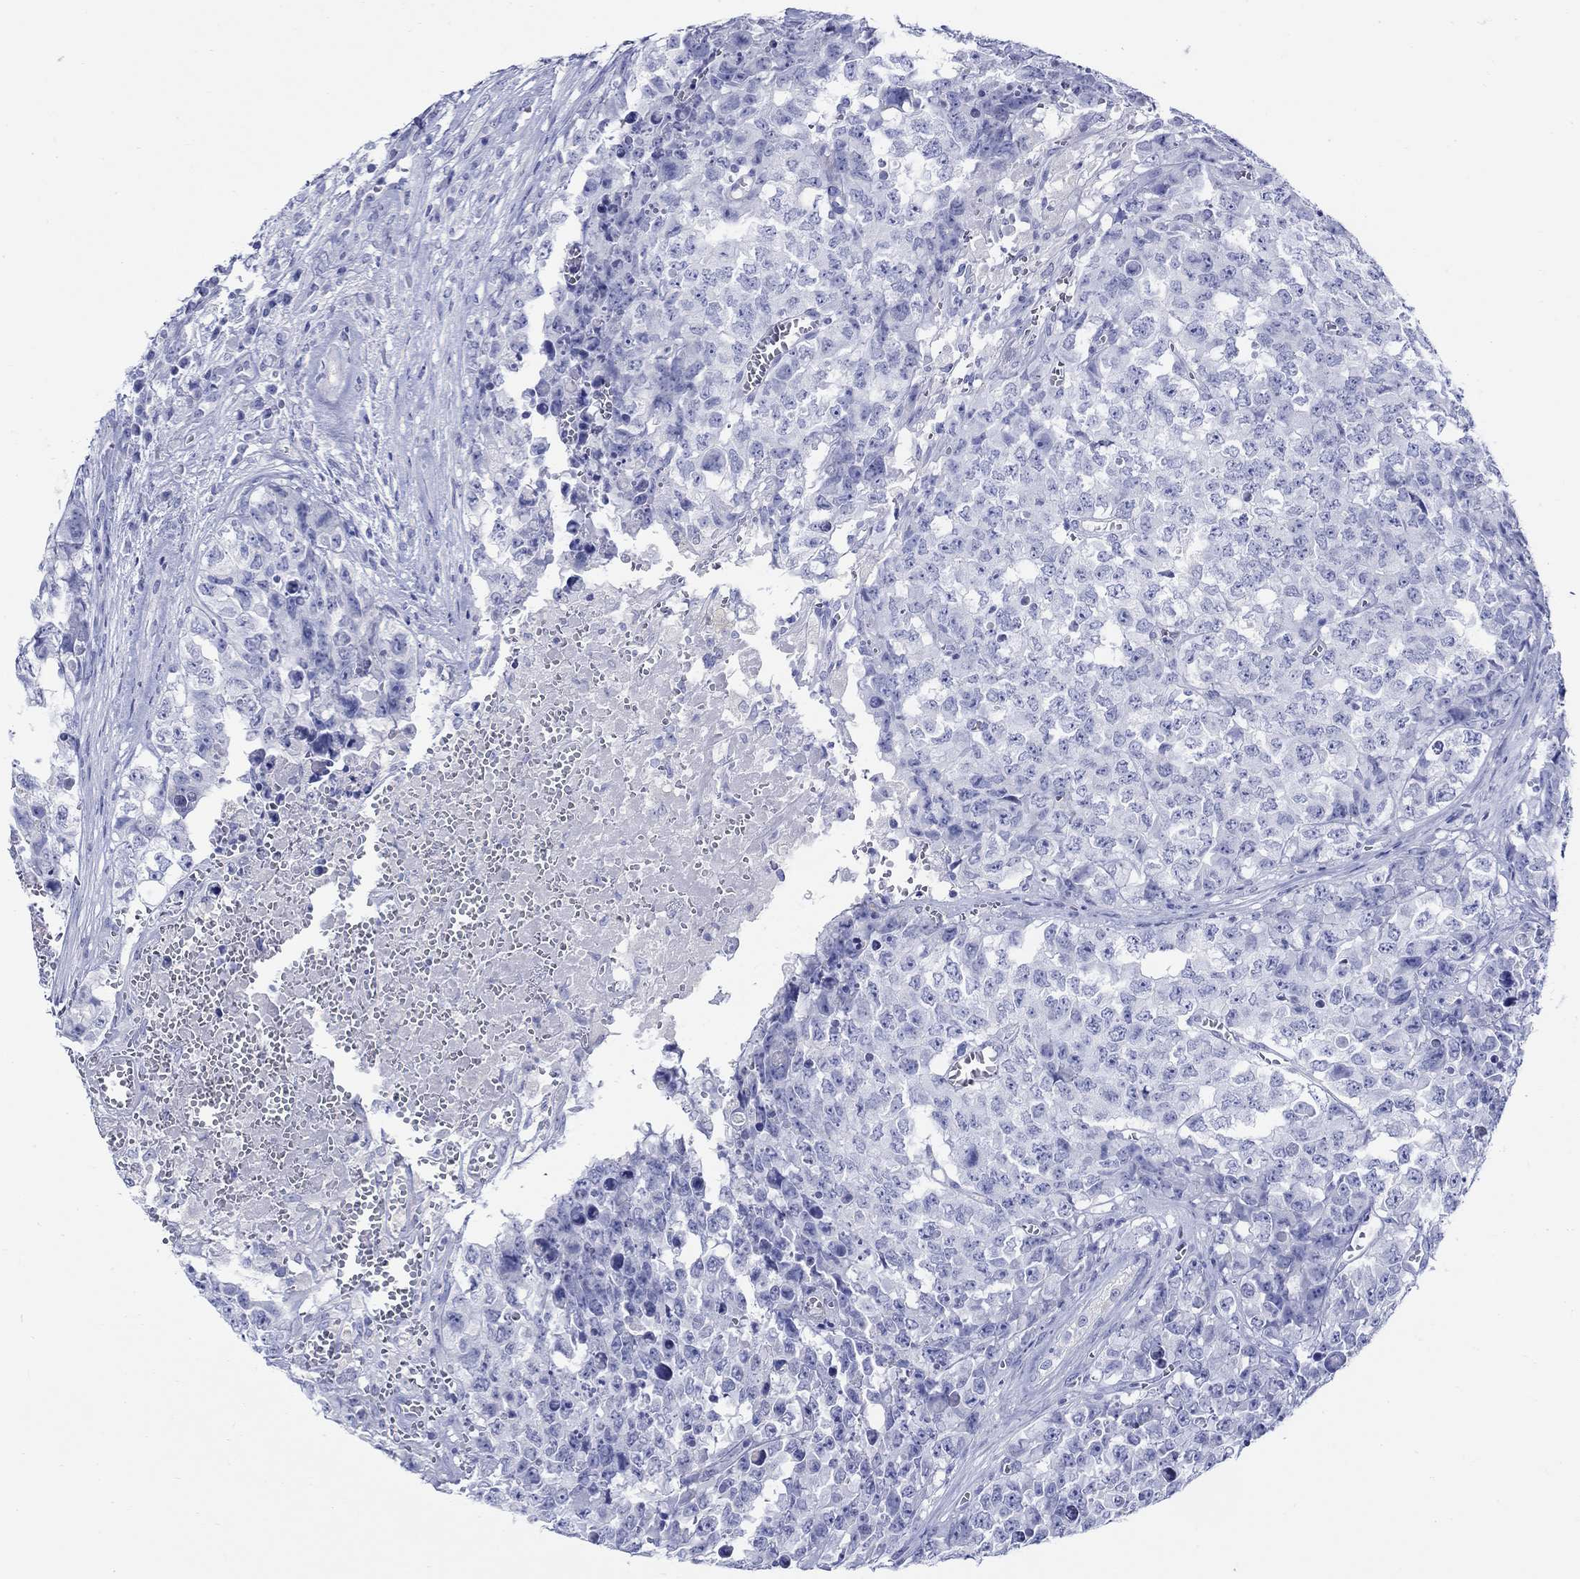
{"staining": {"intensity": "negative", "quantity": "none", "location": "none"}, "tissue": "testis cancer", "cell_type": "Tumor cells", "image_type": "cancer", "snomed": [{"axis": "morphology", "description": "Carcinoma, Embryonal, NOS"}, {"axis": "topography", "description": "Testis"}], "caption": "High magnification brightfield microscopy of testis cancer (embryonal carcinoma) stained with DAB (brown) and counterstained with hematoxylin (blue): tumor cells show no significant expression.", "gene": "CRYGS", "patient": {"sex": "male", "age": 23}}